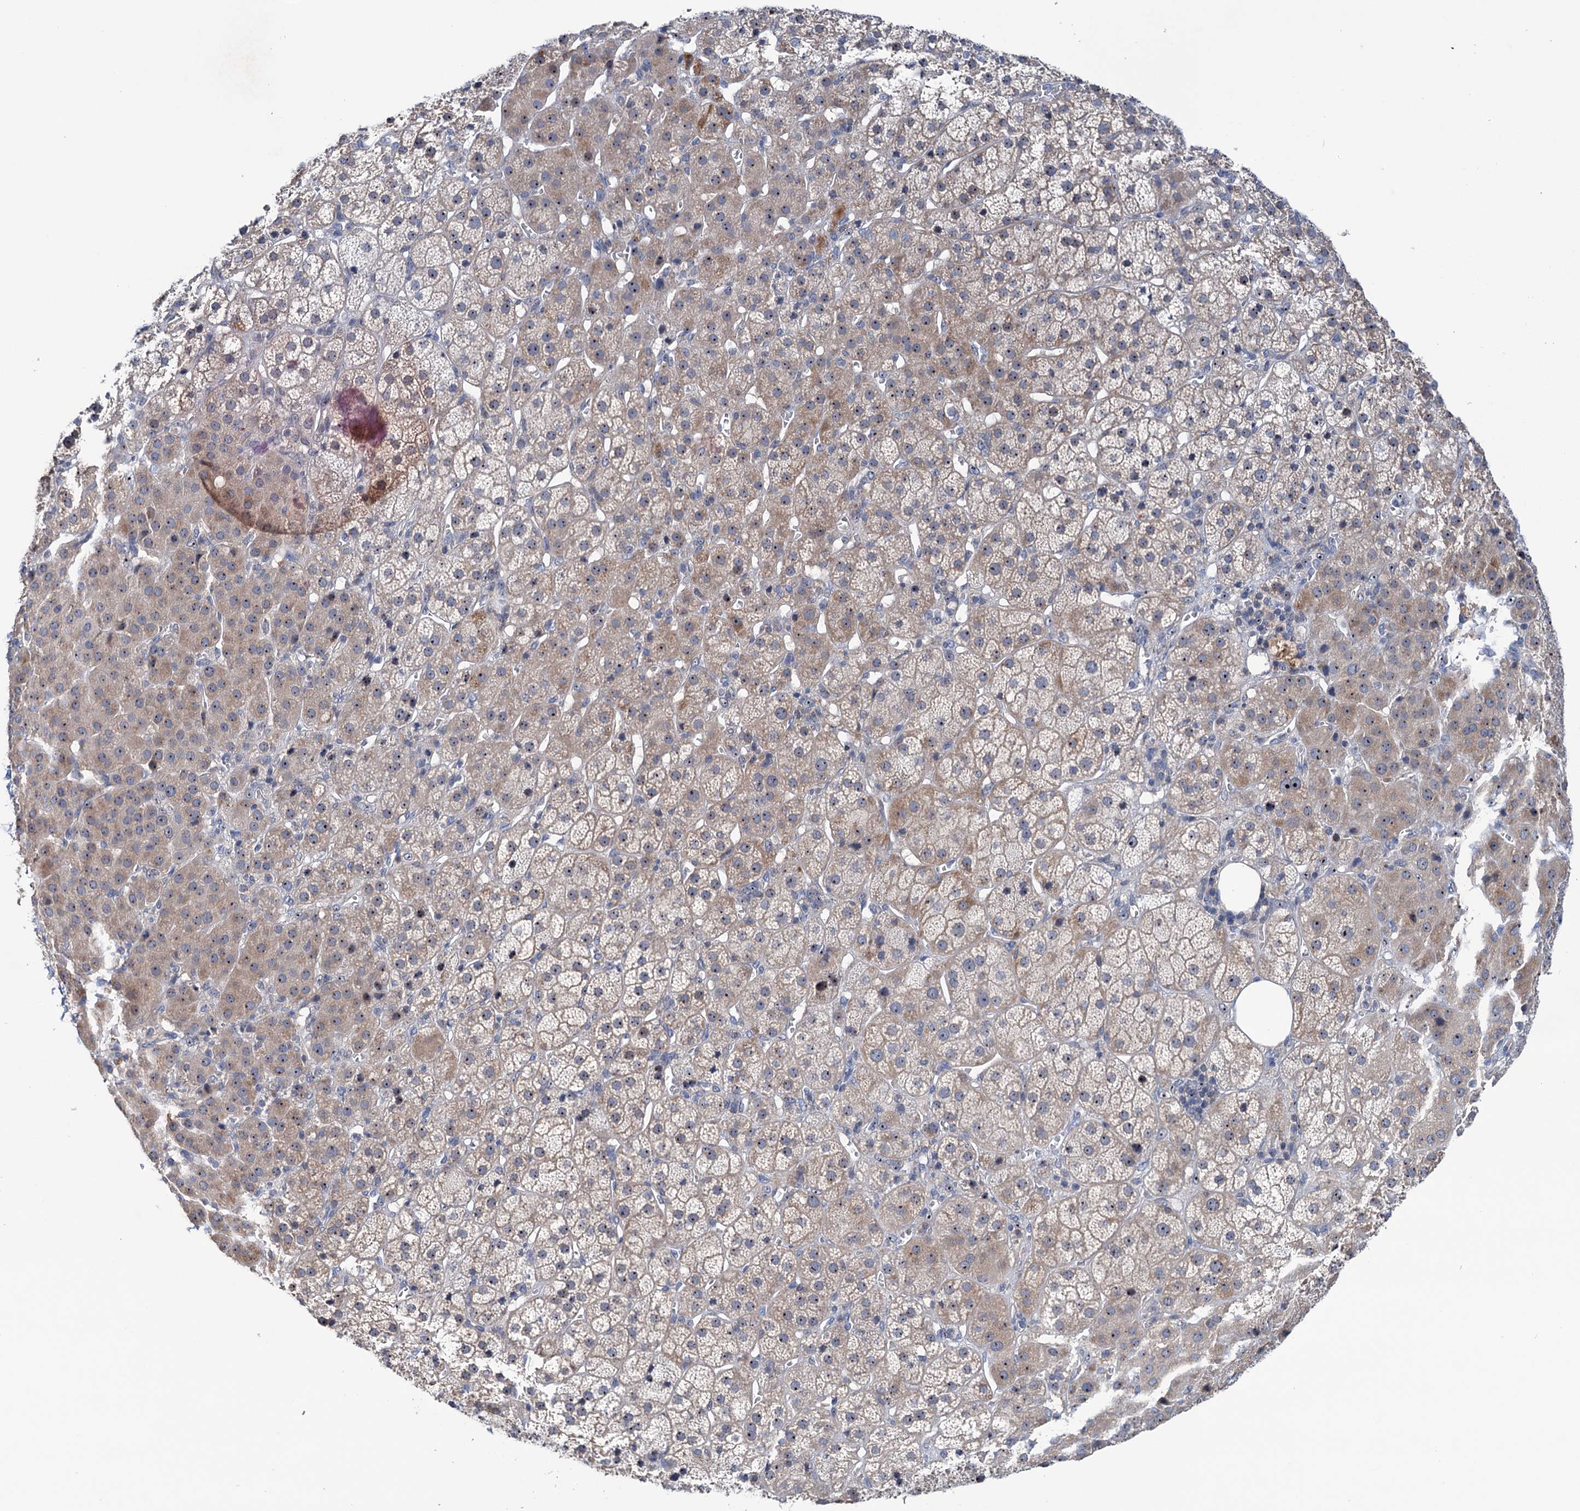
{"staining": {"intensity": "weak", "quantity": "25%-75%", "location": "cytoplasmic/membranous,nuclear"}, "tissue": "adrenal gland", "cell_type": "Glandular cells", "image_type": "normal", "snomed": [{"axis": "morphology", "description": "Normal tissue, NOS"}, {"axis": "topography", "description": "Adrenal gland"}], "caption": "Glandular cells reveal low levels of weak cytoplasmic/membranous,nuclear positivity in approximately 25%-75% of cells in benign human adrenal gland. The protein of interest is shown in brown color, while the nuclei are stained blue.", "gene": "HTR3B", "patient": {"sex": "female", "age": 57}}